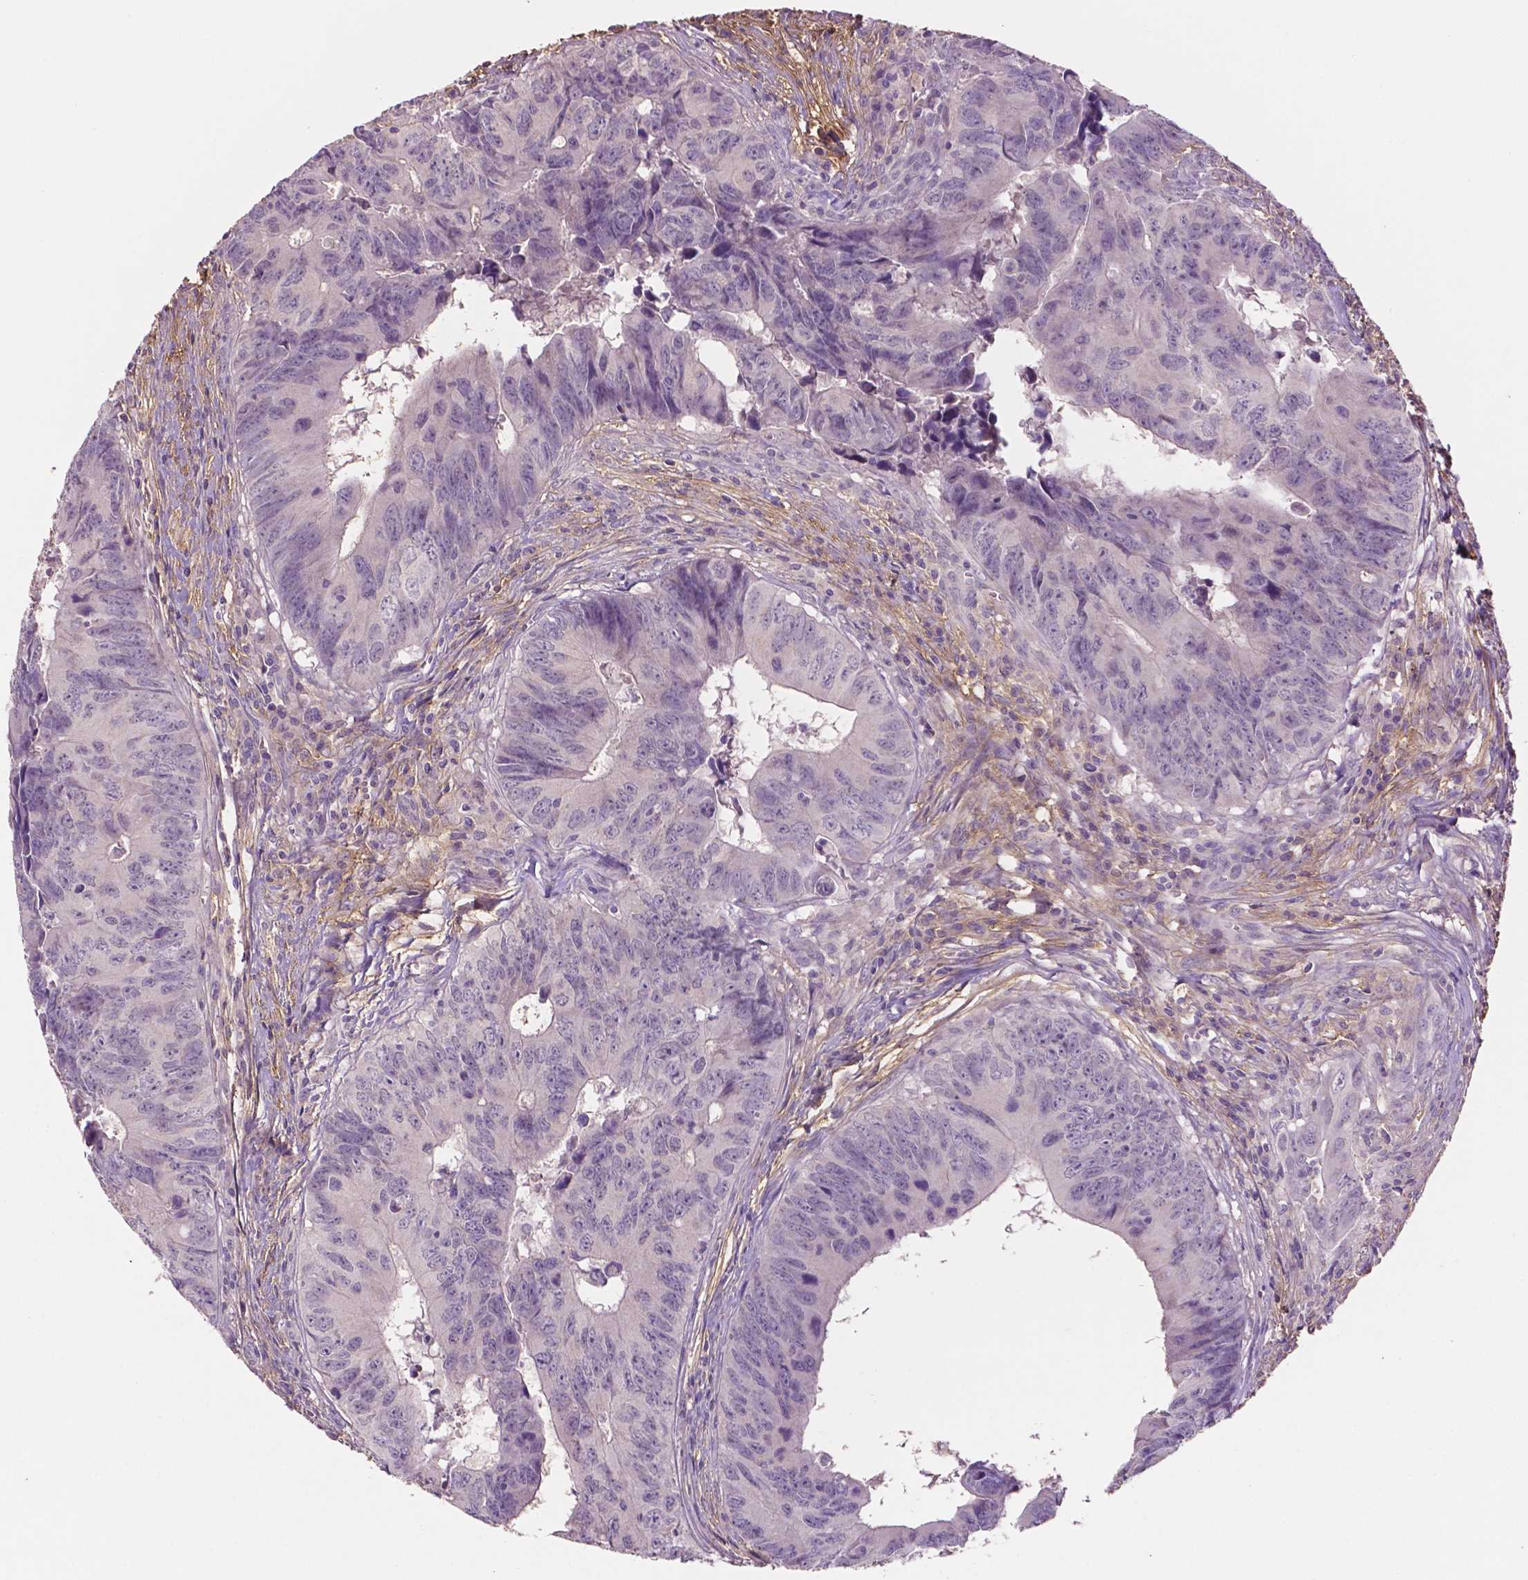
{"staining": {"intensity": "negative", "quantity": "none", "location": "none"}, "tissue": "colorectal cancer", "cell_type": "Tumor cells", "image_type": "cancer", "snomed": [{"axis": "morphology", "description": "Adenocarcinoma, NOS"}, {"axis": "topography", "description": "Colon"}], "caption": "Immunohistochemistry (IHC) micrograph of human adenocarcinoma (colorectal) stained for a protein (brown), which exhibits no expression in tumor cells.", "gene": "FBLN1", "patient": {"sex": "female", "age": 82}}